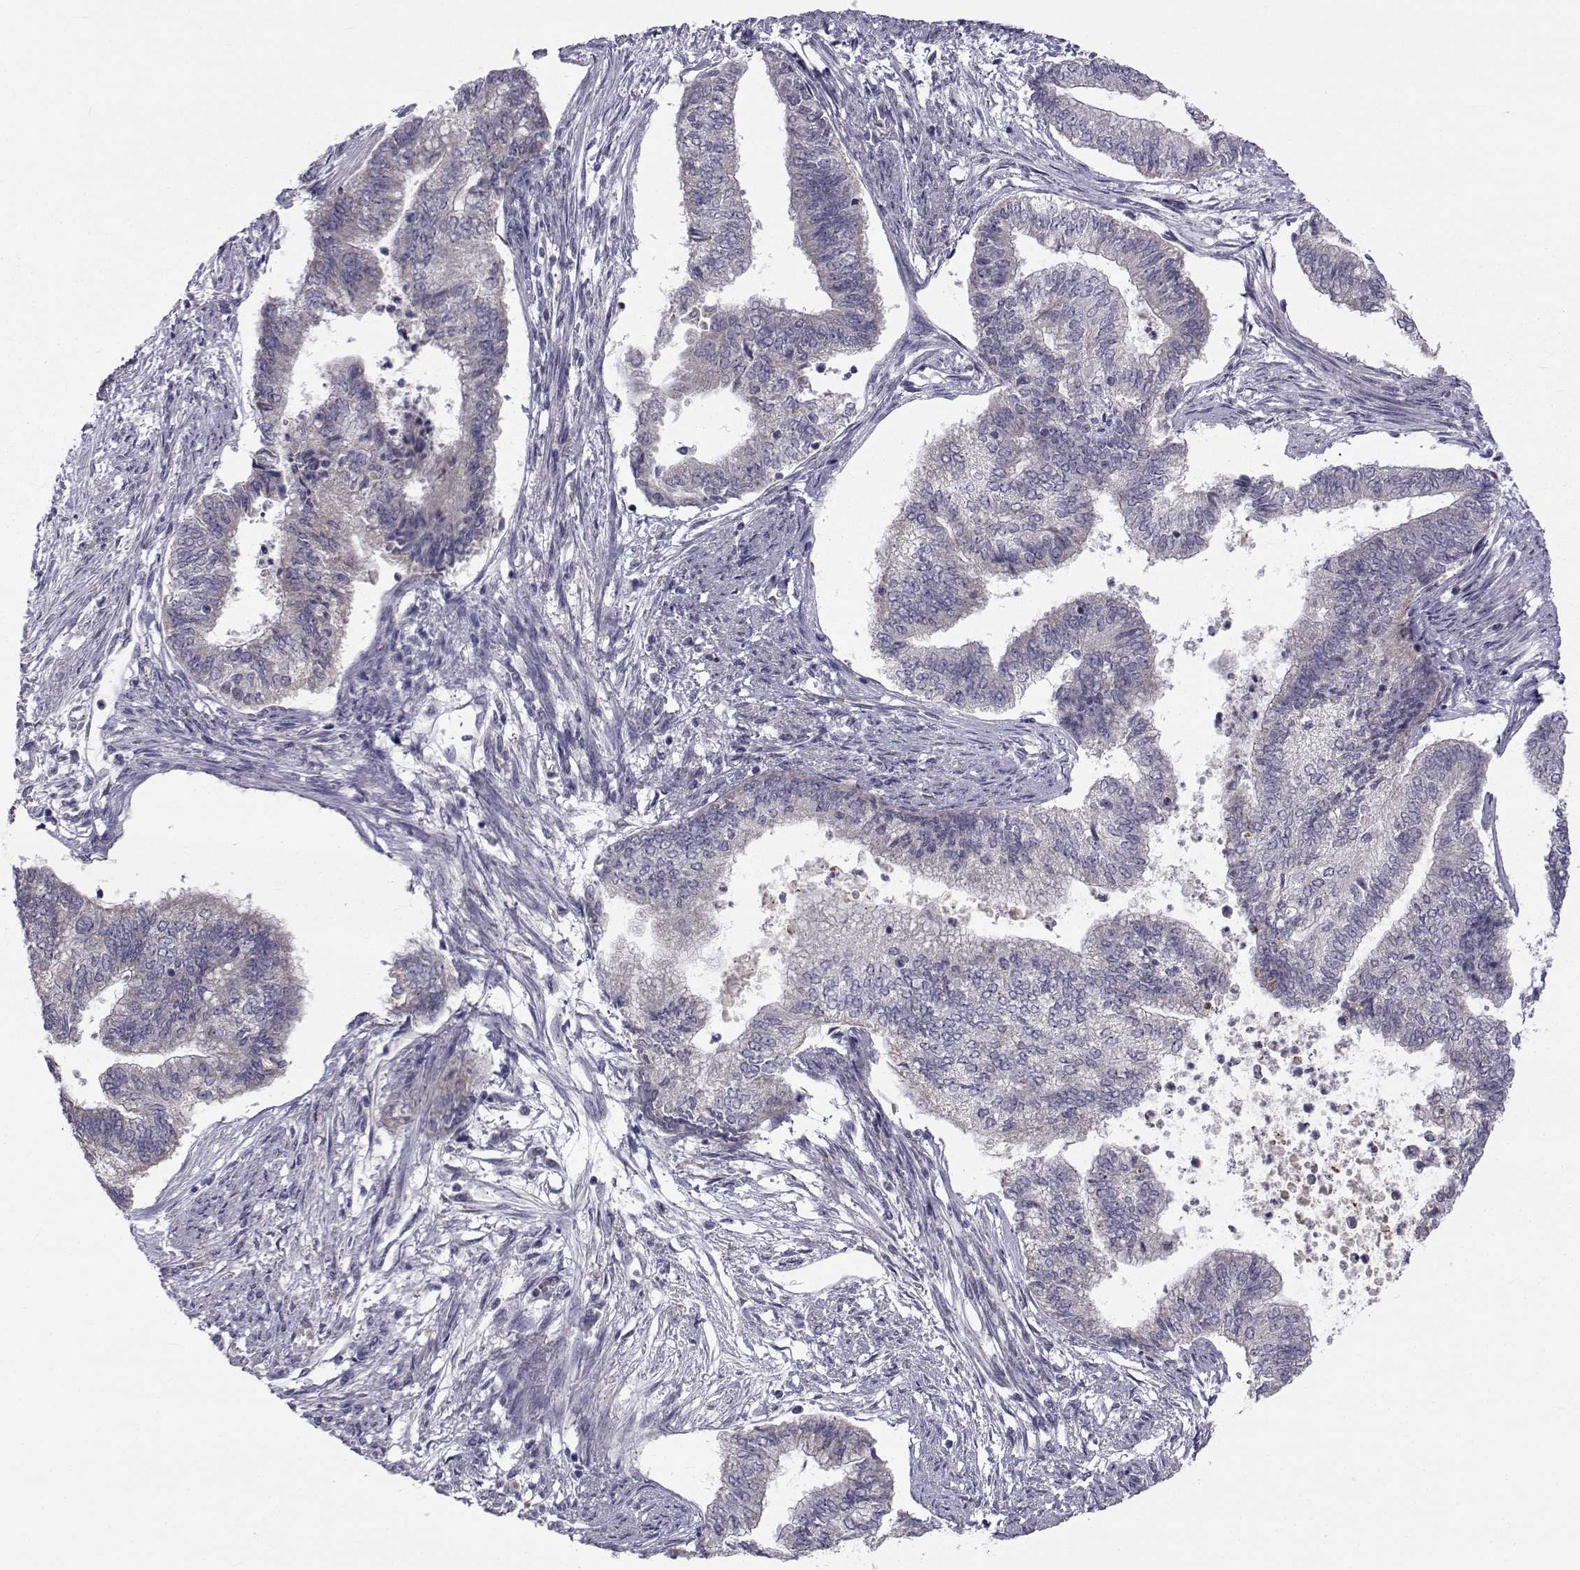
{"staining": {"intensity": "negative", "quantity": "none", "location": "none"}, "tissue": "endometrial cancer", "cell_type": "Tumor cells", "image_type": "cancer", "snomed": [{"axis": "morphology", "description": "Adenocarcinoma, NOS"}, {"axis": "topography", "description": "Endometrium"}], "caption": "A photomicrograph of human endometrial cancer (adenocarcinoma) is negative for staining in tumor cells.", "gene": "ANGPT1", "patient": {"sex": "female", "age": 65}}